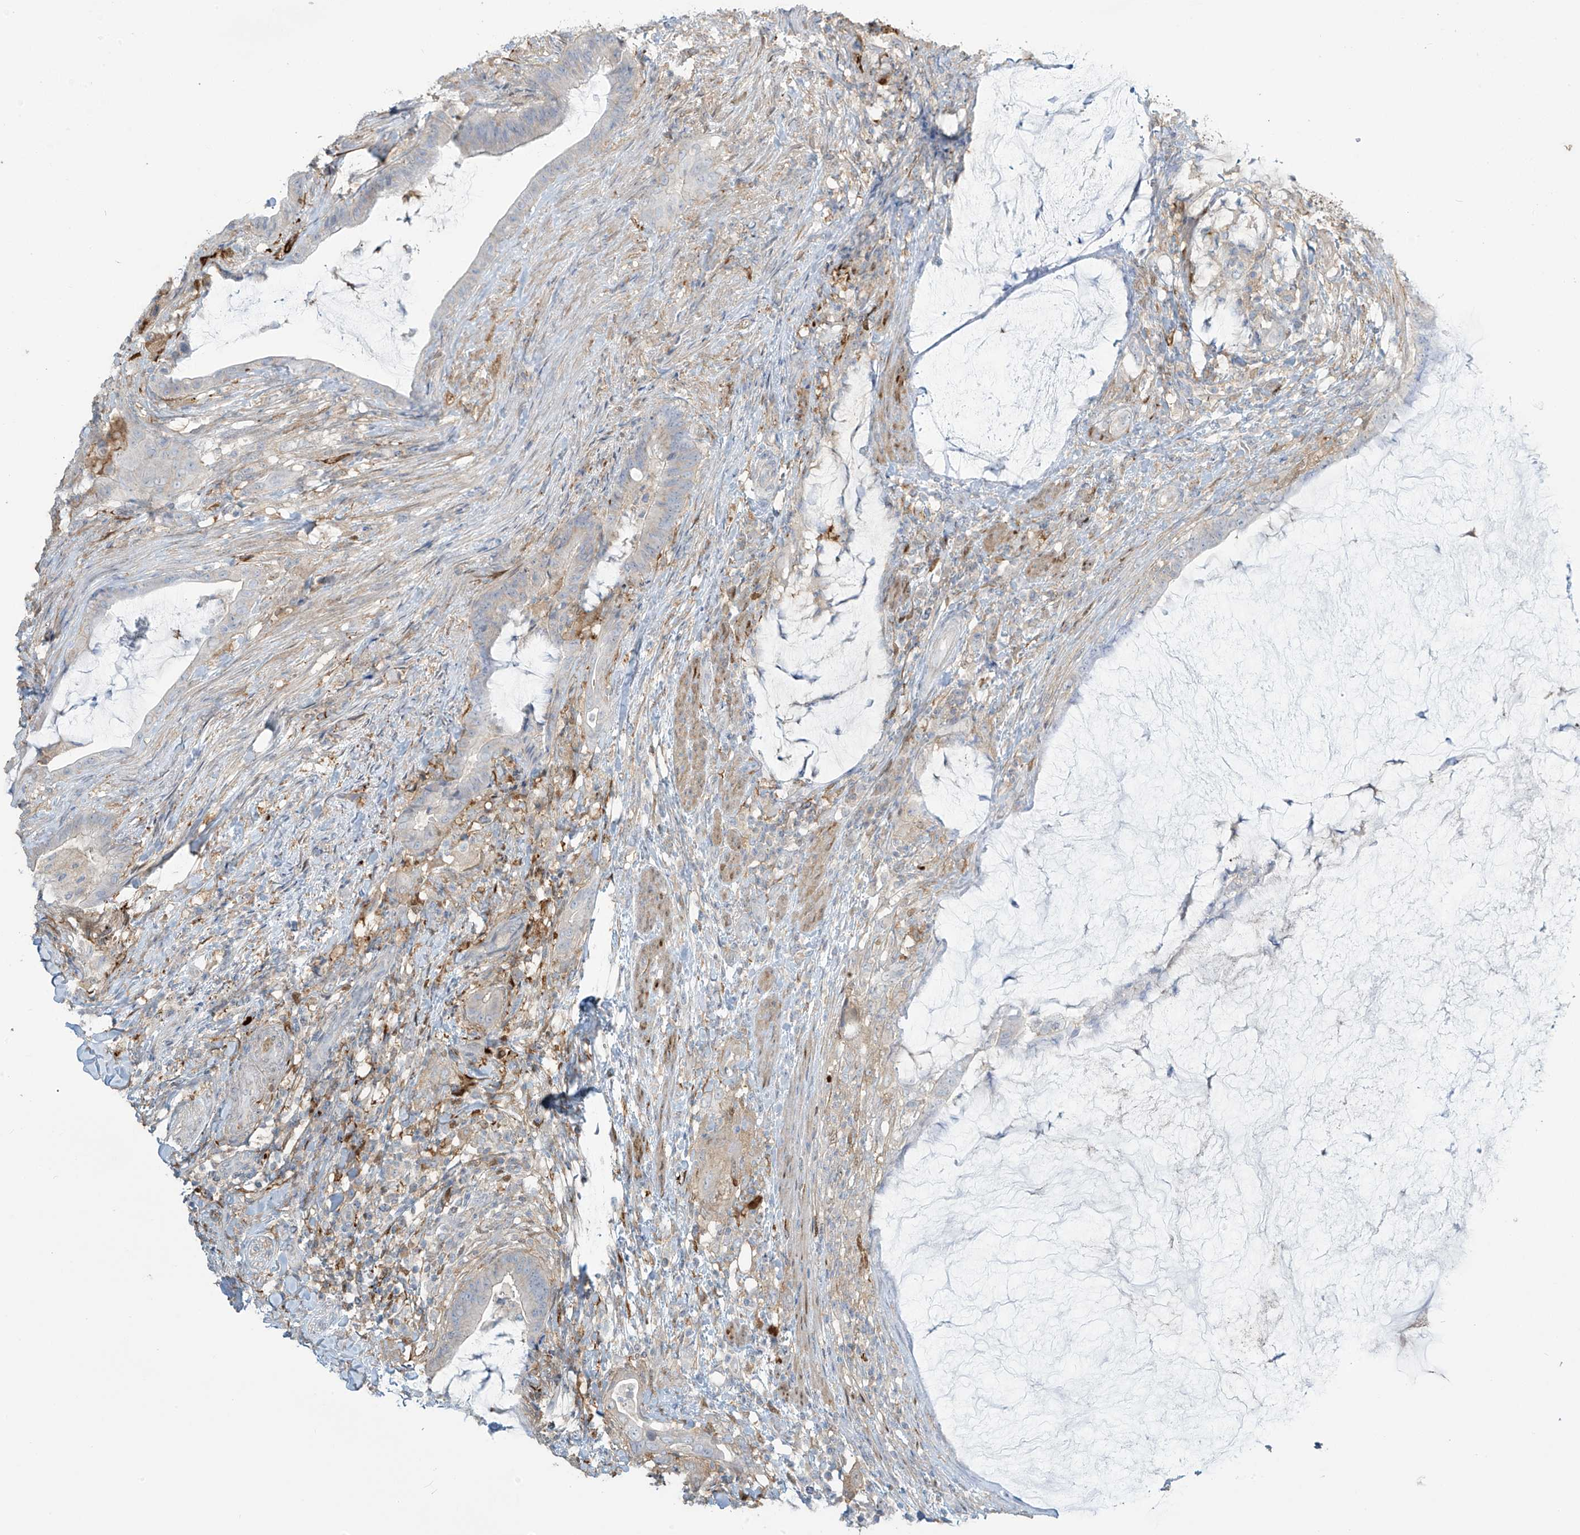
{"staining": {"intensity": "weak", "quantity": "<25%", "location": "cytoplasmic/membranous"}, "tissue": "colorectal cancer", "cell_type": "Tumor cells", "image_type": "cancer", "snomed": [{"axis": "morphology", "description": "Adenocarcinoma, NOS"}, {"axis": "topography", "description": "Colon"}], "caption": "IHC micrograph of neoplastic tissue: human colorectal adenocarcinoma stained with DAB displays no significant protein positivity in tumor cells.", "gene": "TAGAP", "patient": {"sex": "female", "age": 66}}